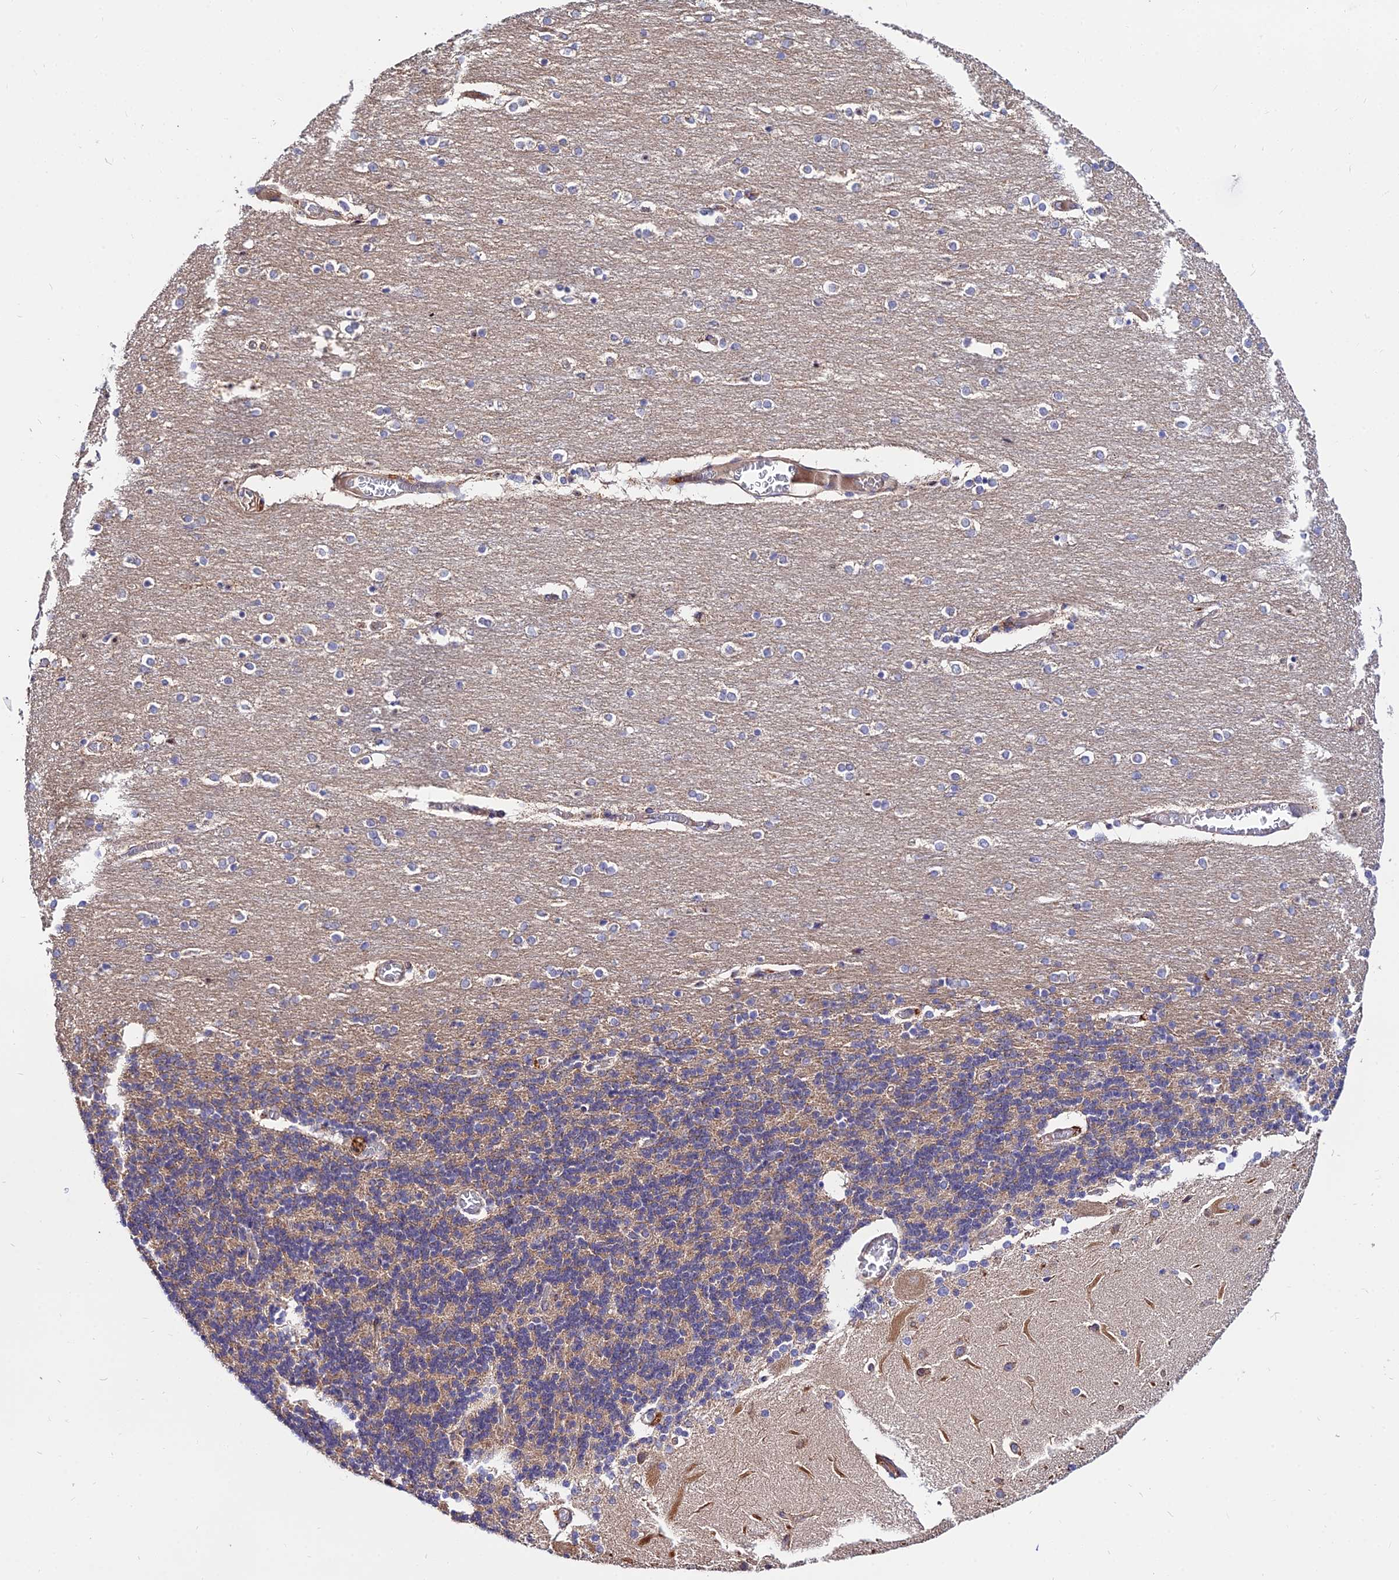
{"staining": {"intensity": "moderate", "quantity": "25%-75%", "location": "cytoplasmic/membranous"}, "tissue": "cerebellum", "cell_type": "Cells in granular layer", "image_type": "normal", "snomed": [{"axis": "morphology", "description": "Normal tissue, NOS"}, {"axis": "topography", "description": "Cerebellum"}], "caption": "A medium amount of moderate cytoplasmic/membranous staining is identified in about 25%-75% of cells in granular layer in normal cerebellum. (brown staining indicates protein expression, while blue staining denotes nuclei).", "gene": "CDC37L1", "patient": {"sex": "female", "age": 54}}